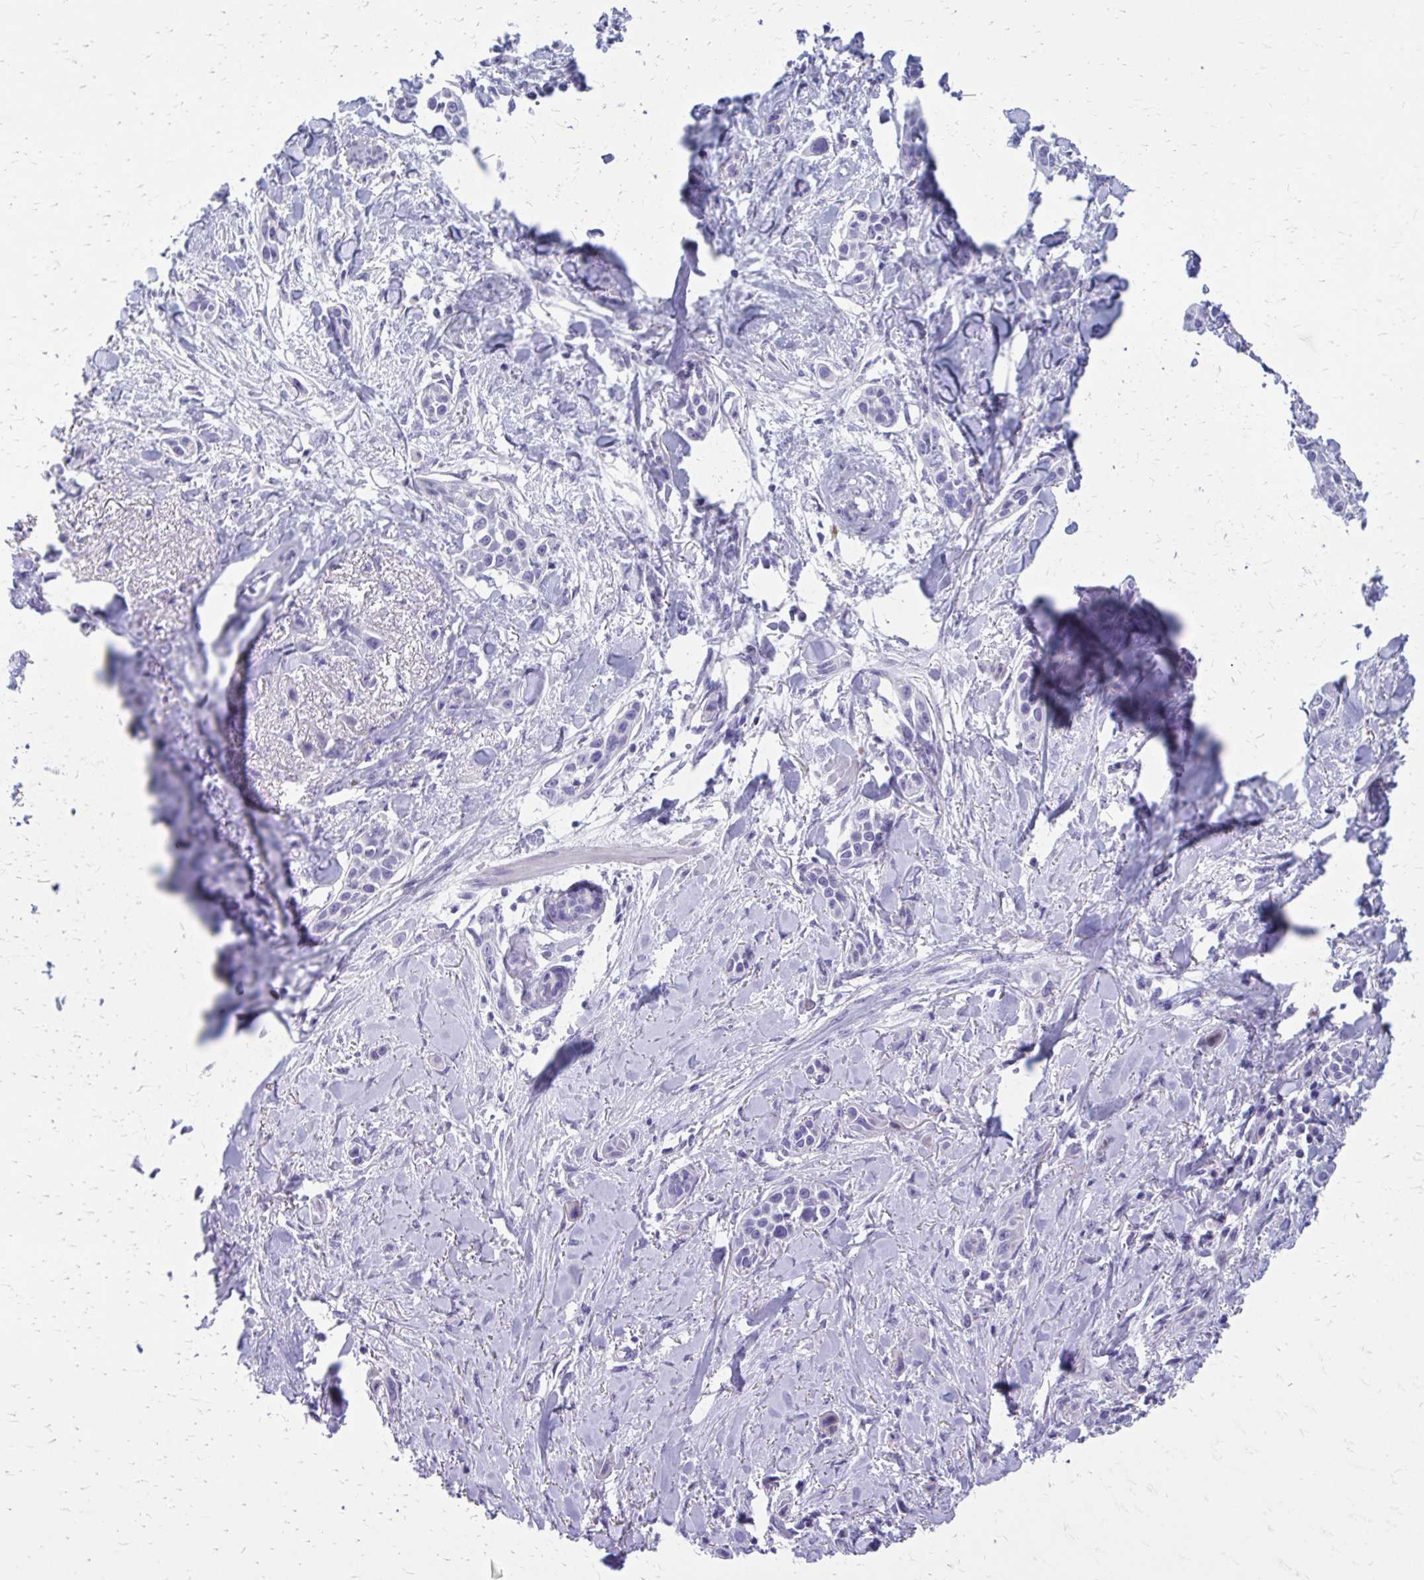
{"staining": {"intensity": "negative", "quantity": "none", "location": "none"}, "tissue": "skin cancer", "cell_type": "Tumor cells", "image_type": "cancer", "snomed": [{"axis": "morphology", "description": "Squamous cell carcinoma, NOS"}, {"axis": "topography", "description": "Skin"}], "caption": "Micrograph shows no significant protein expression in tumor cells of skin cancer.", "gene": "LCN15", "patient": {"sex": "female", "age": 69}}